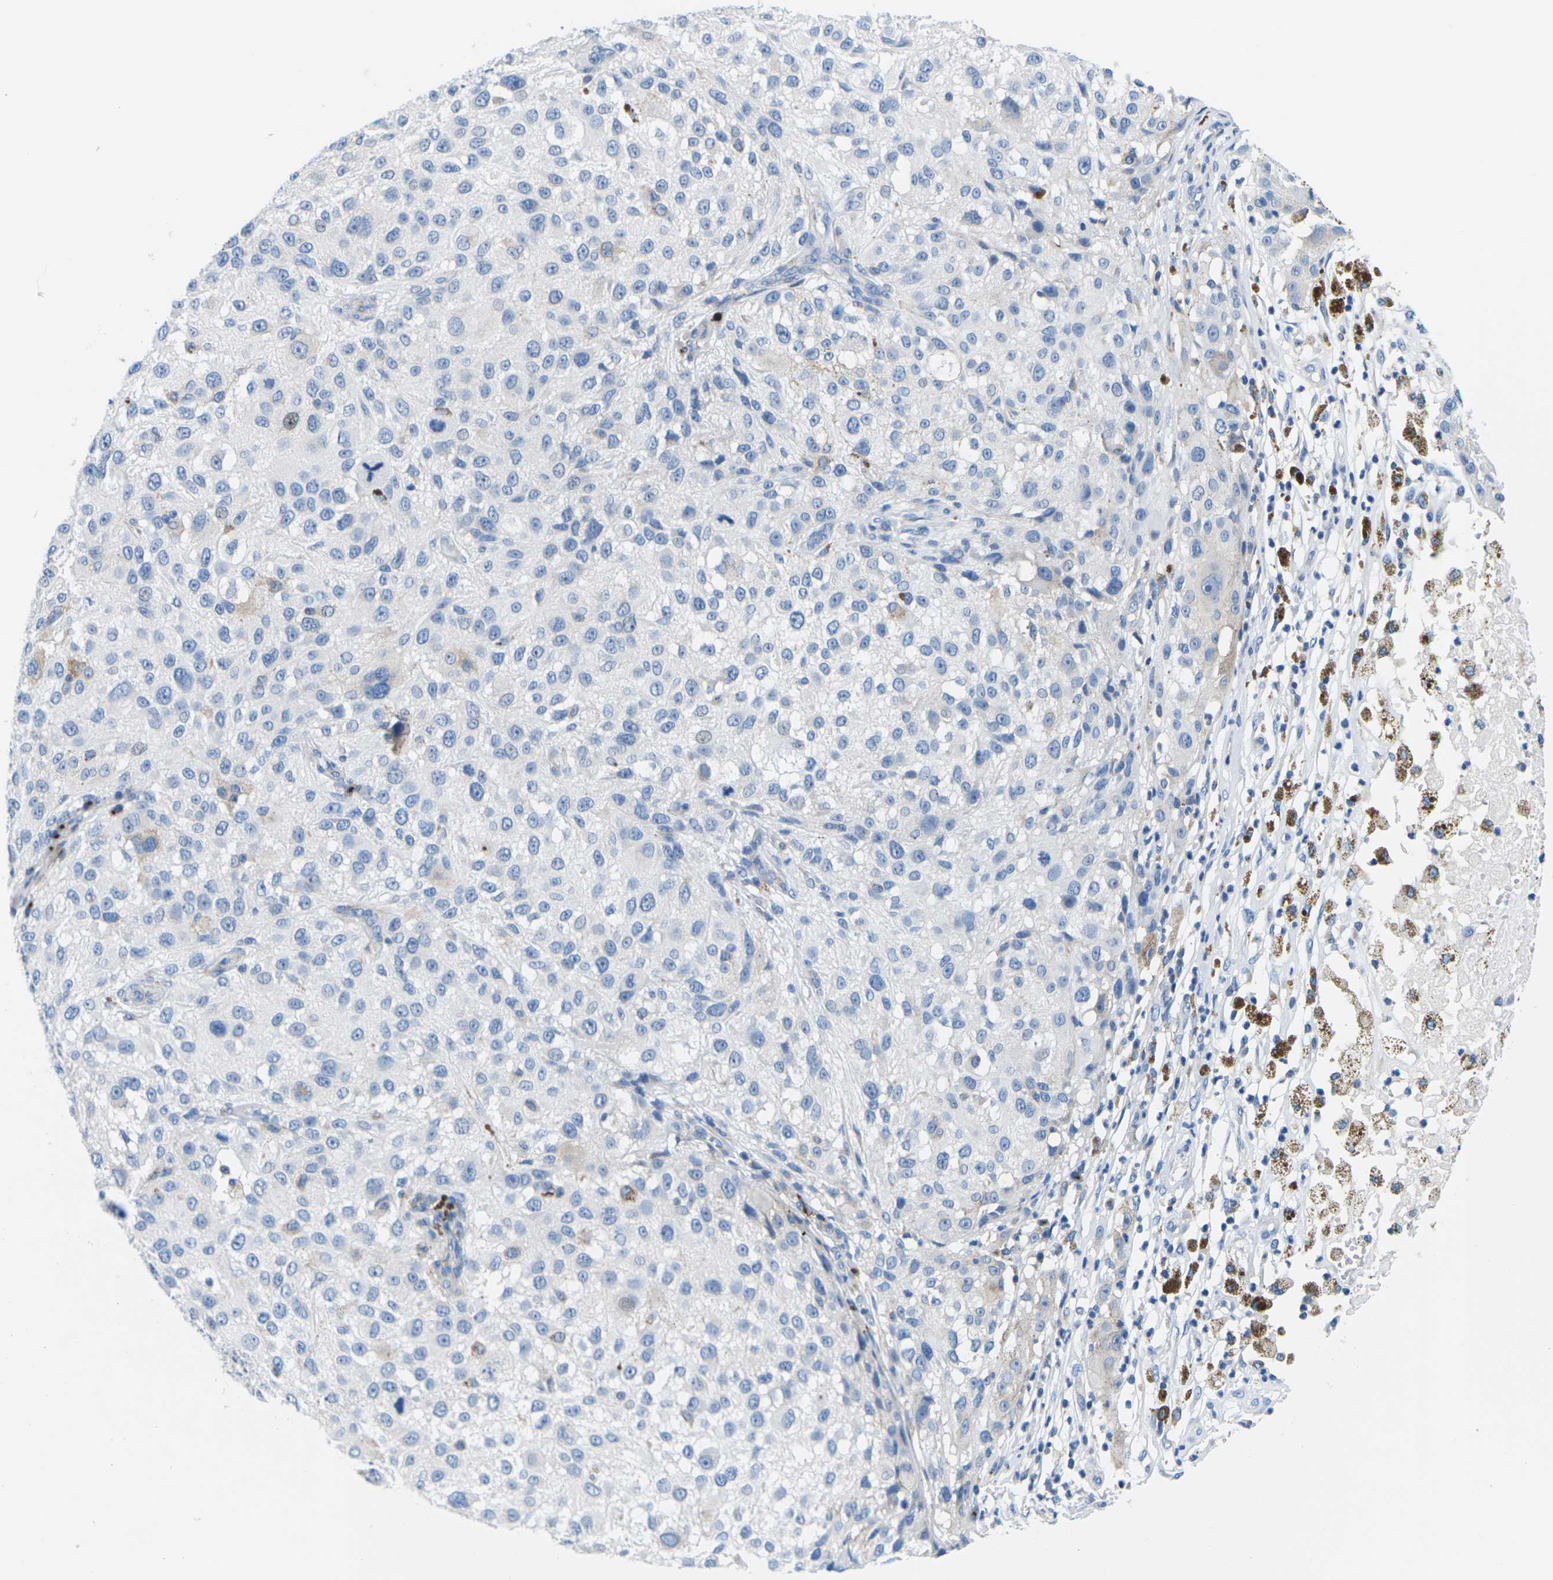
{"staining": {"intensity": "negative", "quantity": "none", "location": "none"}, "tissue": "melanoma", "cell_type": "Tumor cells", "image_type": "cancer", "snomed": [{"axis": "morphology", "description": "Necrosis, NOS"}, {"axis": "morphology", "description": "Malignant melanoma, NOS"}, {"axis": "topography", "description": "Skin"}], "caption": "Malignant melanoma was stained to show a protein in brown. There is no significant staining in tumor cells.", "gene": "SYNGR2", "patient": {"sex": "female", "age": 87}}